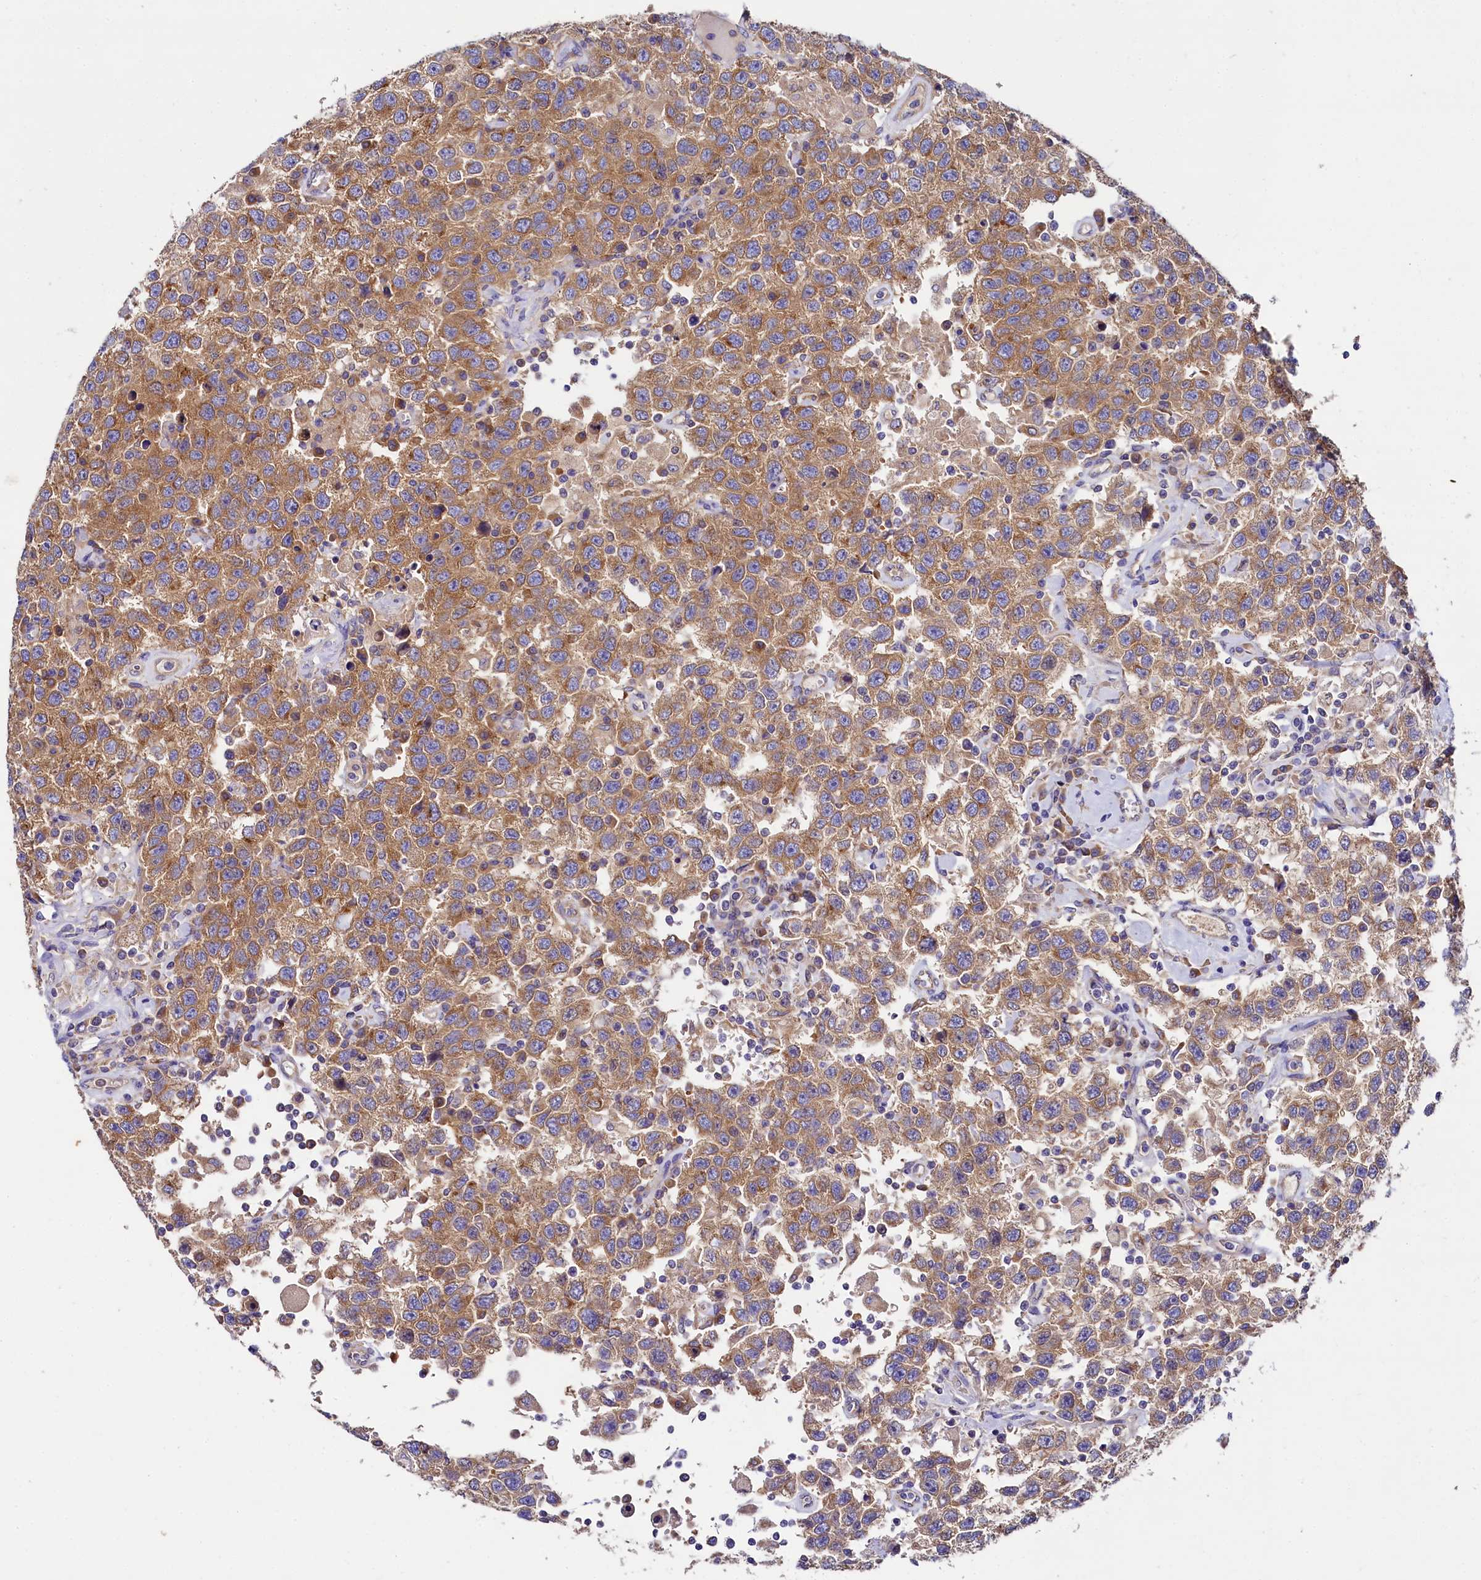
{"staining": {"intensity": "moderate", "quantity": ">75%", "location": "cytoplasmic/membranous"}, "tissue": "testis cancer", "cell_type": "Tumor cells", "image_type": "cancer", "snomed": [{"axis": "morphology", "description": "Seminoma, NOS"}, {"axis": "topography", "description": "Testis"}], "caption": "This image displays seminoma (testis) stained with IHC to label a protein in brown. The cytoplasmic/membranous of tumor cells show moderate positivity for the protein. Nuclei are counter-stained blue.", "gene": "QARS1", "patient": {"sex": "male", "age": 41}}